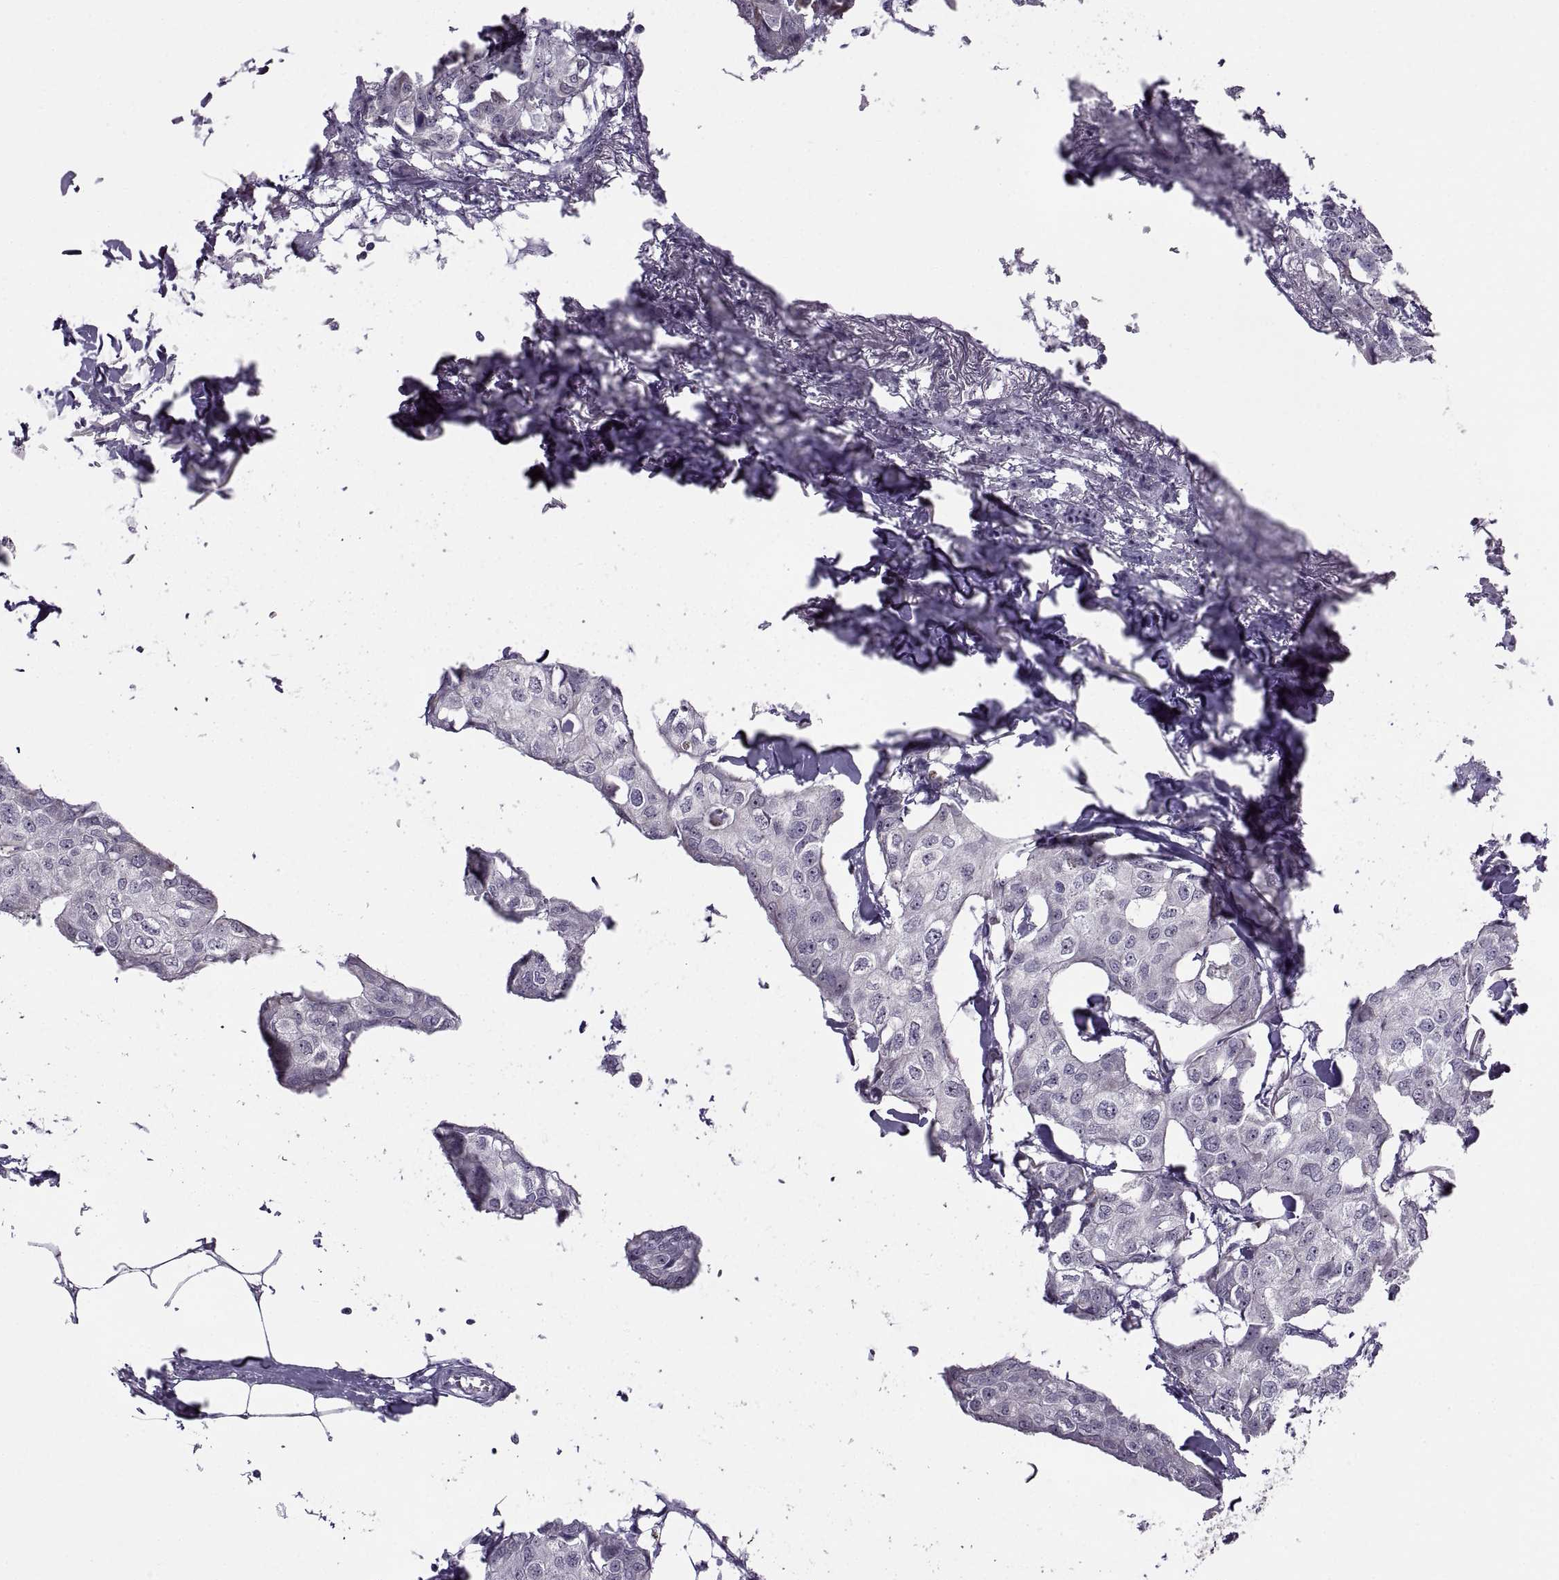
{"staining": {"intensity": "negative", "quantity": "none", "location": "none"}, "tissue": "breast cancer", "cell_type": "Tumor cells", "image_type": "cancer", "snomed": [{"axis": "morphology", "description": "Duct carcinoma"}, {"axis": "topography", "description": "Breast"}], "caption": "There is no significant expression in tumor cells of breast infiltrating ductal carcinoma. (Brightfield microscopy of DAB (3,3'-diaminobenzidine) IHC at high magnification).", "gene": "ASIC2", "patient": {"sex": "female", "age": 80}}